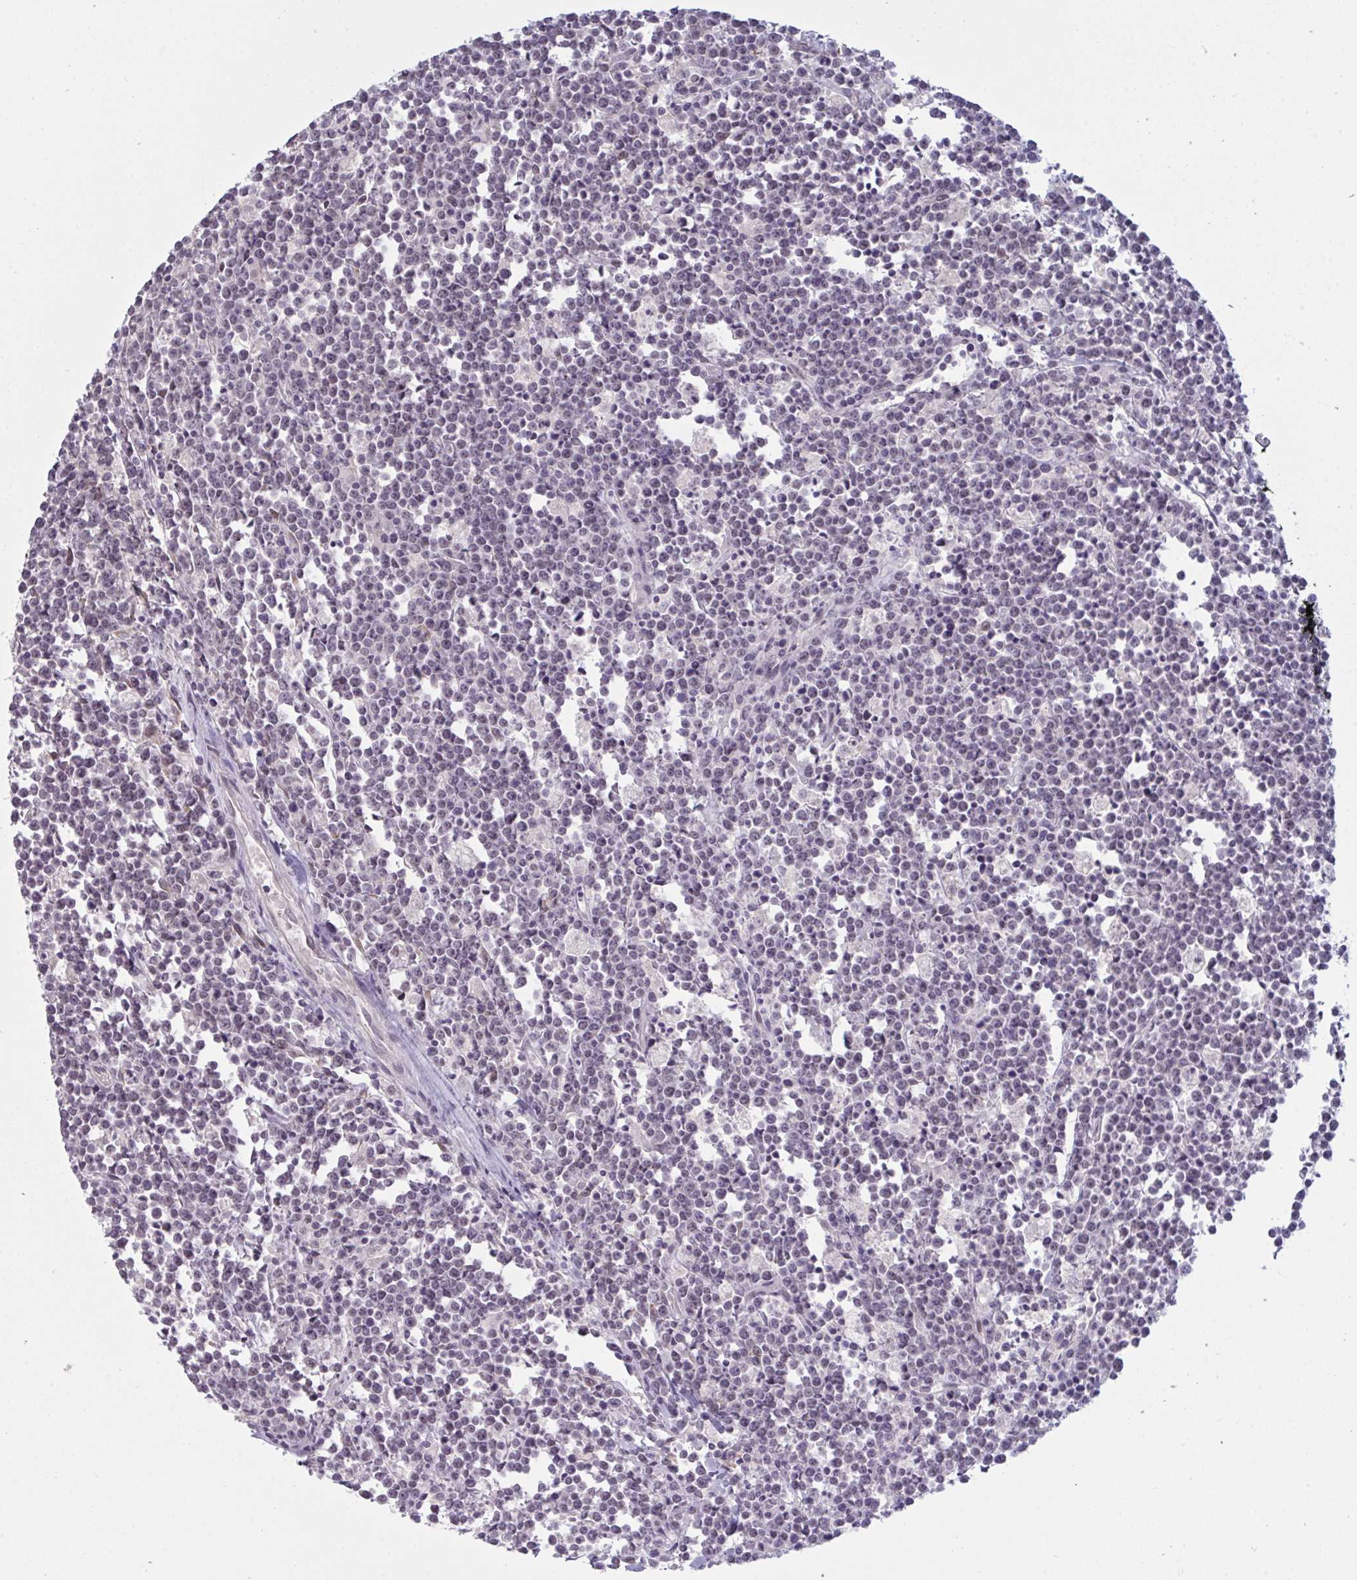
{"staining": {"intensity": "negative", "quantity": "none", "location": "none"}, "tissue": "lymphoma", "cell_type": "Tumor cells", "image_type": "cancer", "snomed": [{"axis": "morphology", "description": "Malignant lymphoma, non-Hodgkin's type, High grade"}, {"axis": "topography", "description": "Small intestine"}], "caption": "Histopathology image shows no protein positivity in tumor cells of lymphoma tissue.", "gene": "ZNF784", "patient": {"sex": "female", "age": 56}}